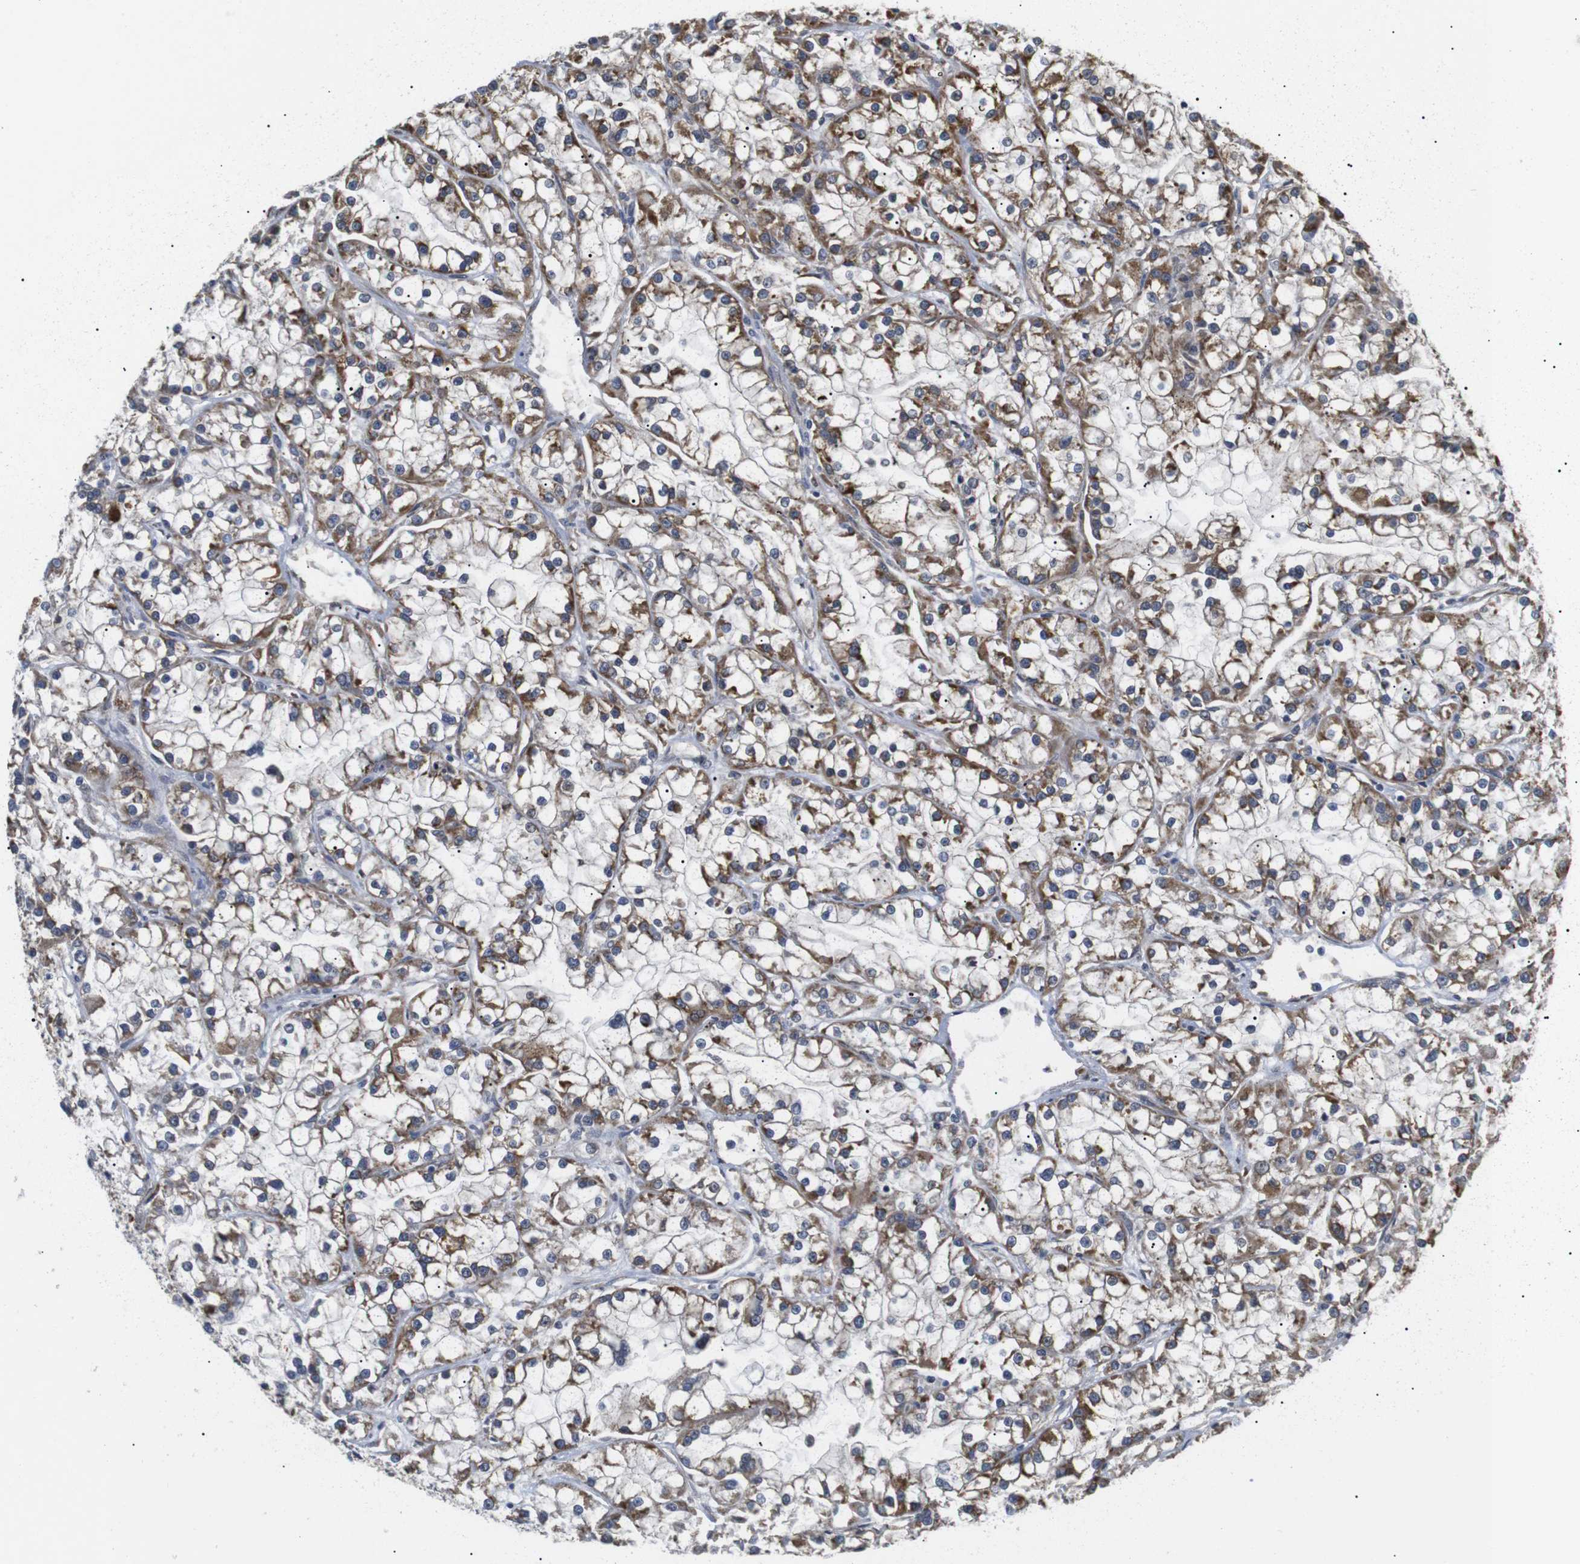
{"staining": {"intensity": "moderate", "quantity": ">75%", "location": "cytoplasmic/membranous"}, "tissue": "renal cancer", "cell_type": "Tumor cells", "image_type": "cancer", "snomed": [{"axis": "morphology", "description": "Adenocarcinoma, NOS"}, {"axis": "topography", "description": "Kidney"}], "caption": "The image demonstrates a brown stain indicating the presence of a protein in the cytoplasmic/membranous of tumor cells in renal cancer (adenocarcinoma).", "gene": "KANK4", "patient": {"sex": "female", "age": 52}}